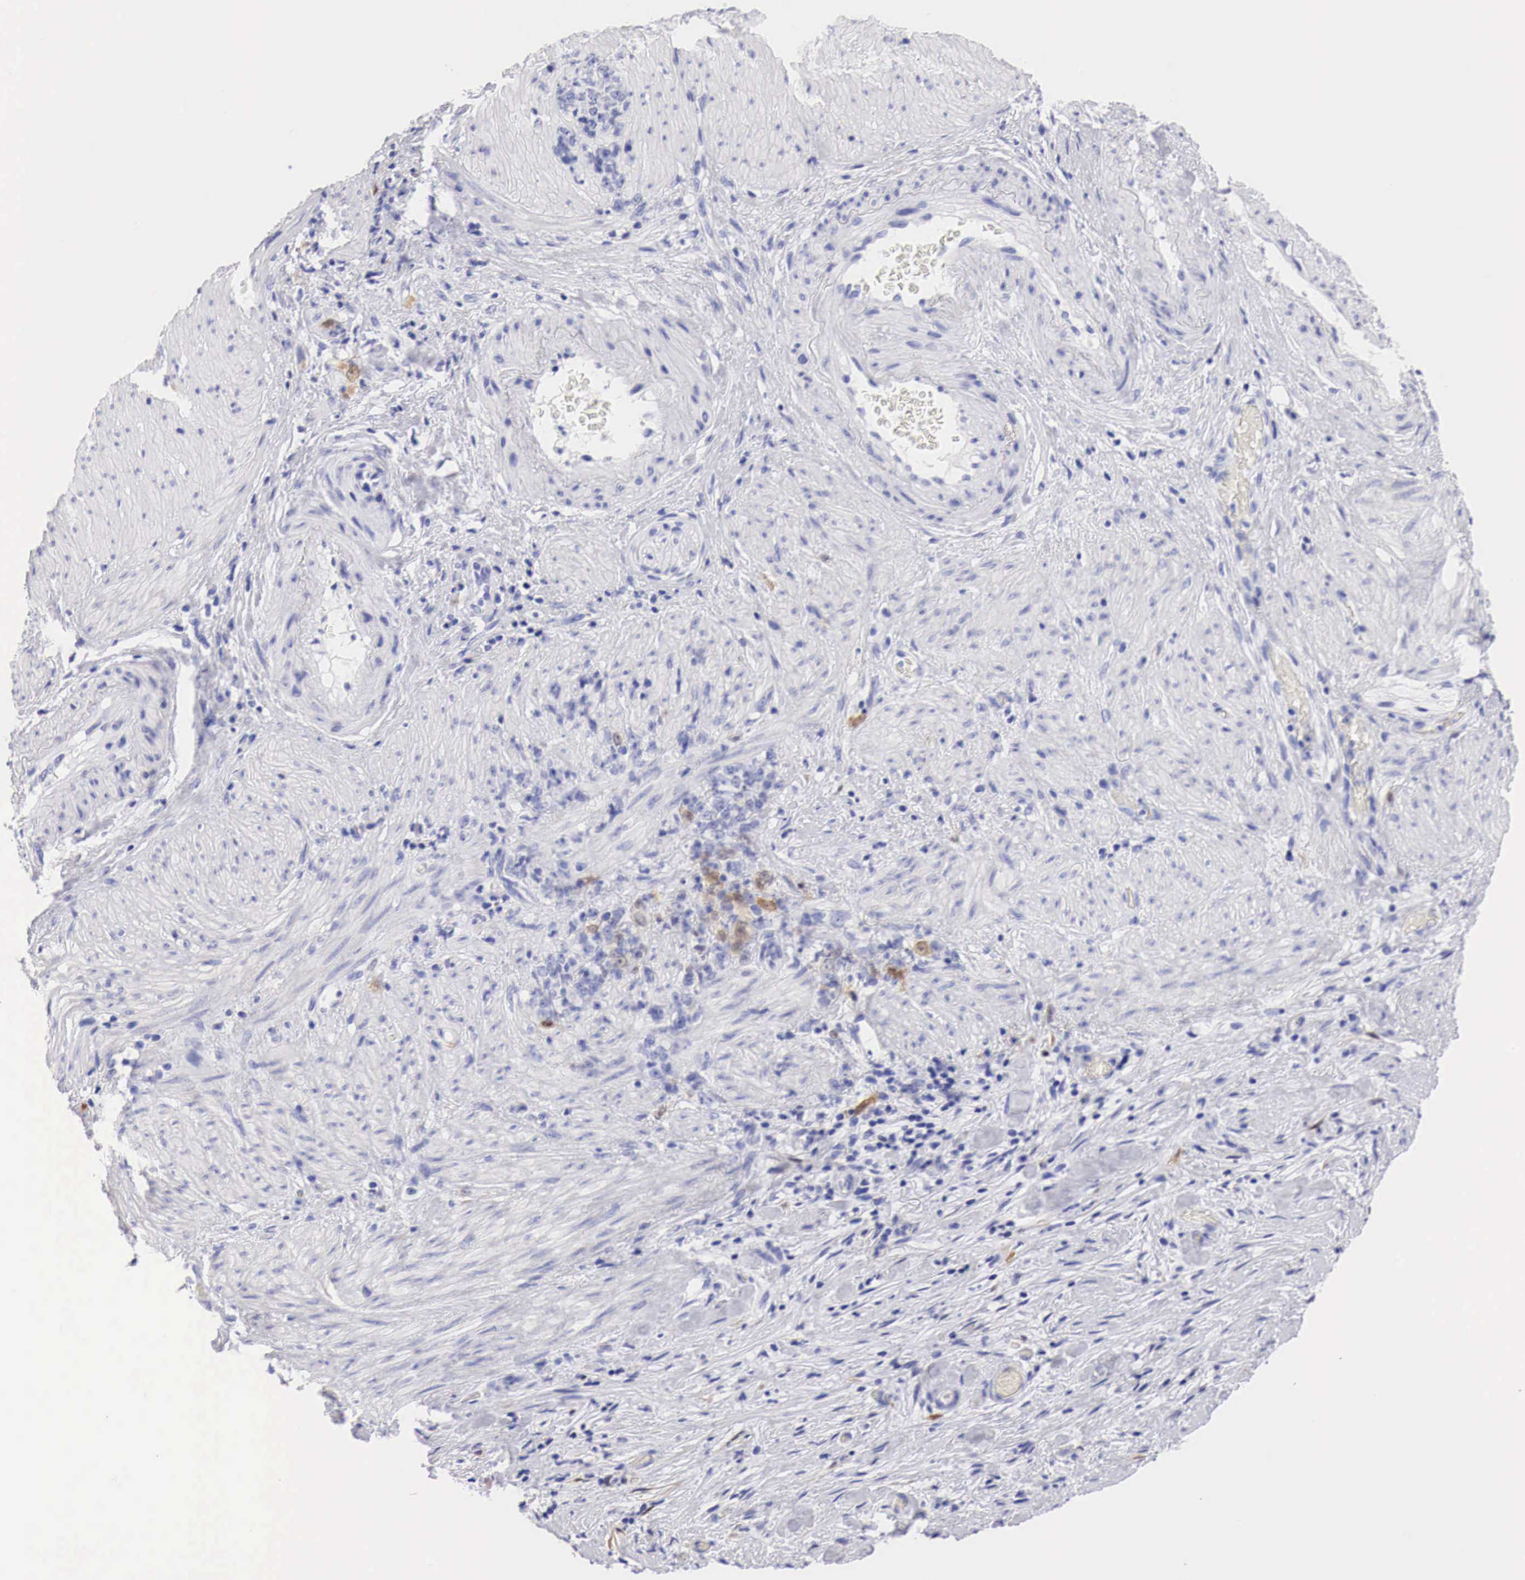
{"staining": {"intensity": "weak", "quantity": "<25%", "location": "cytoplasmic/membranous"}, "tissue": "stomach cancer", "cell_type": "Tumor cells", "image_type": "cancer", "snomed": [{"axis": "morphology", "description": "Adenocarcinoma, NOS"}, {"axis": "topography", "description": "Stomach, lower"}], "caption": "The photomicrograph demonstrates no significant expression in tumor cells of stomach adenocarcinoma. (Brightfield microscopy of DAB immunohistochemistry (IHC) at high magnification).", "gene": "CDKN2A", "patient": {"sex": "male", "age": 88}}